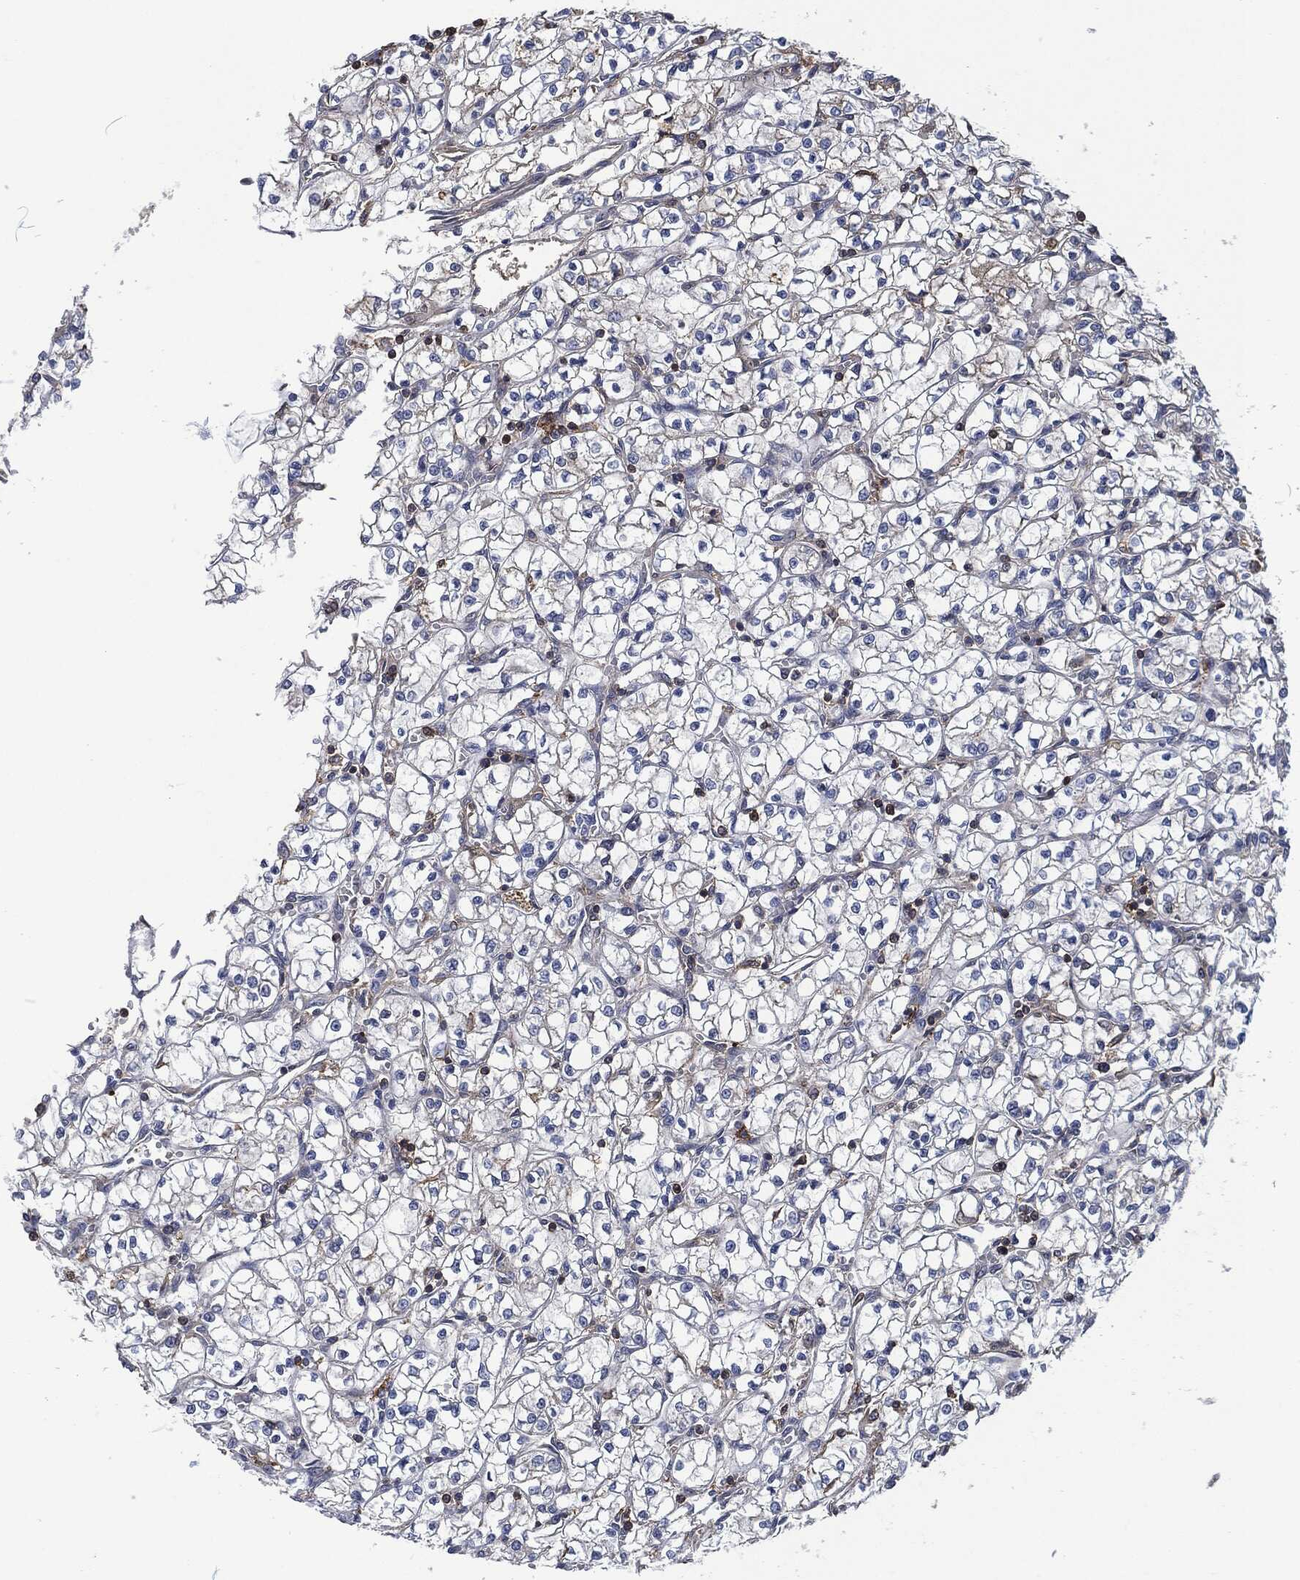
{"staining": {"intensity": "moderate", "quantity": "<25%", "location": "cytoplasmic/membranous"}, "tissue": "renal cancer", "cell_type": "Tumor cells", "image_type": "cancer", "snomed": [{"axis": "morphology", "description": "Adenocarcinoma, NOS"}, {"axis": "topography", "description": "Kidney"}], "caption": "Renal cancer (adenocarcinoma) was stained to show a protein in brown. There is low levels of moderate cytoplasmic/membranous staining in about <25% of tumor cells. Using DAB (brown) and hematoxylin (blue) stains, captured at high magnification using brightfield microscopy.", "gene": "LGALS9", "patient": {"sex": "female", "age": 64}}